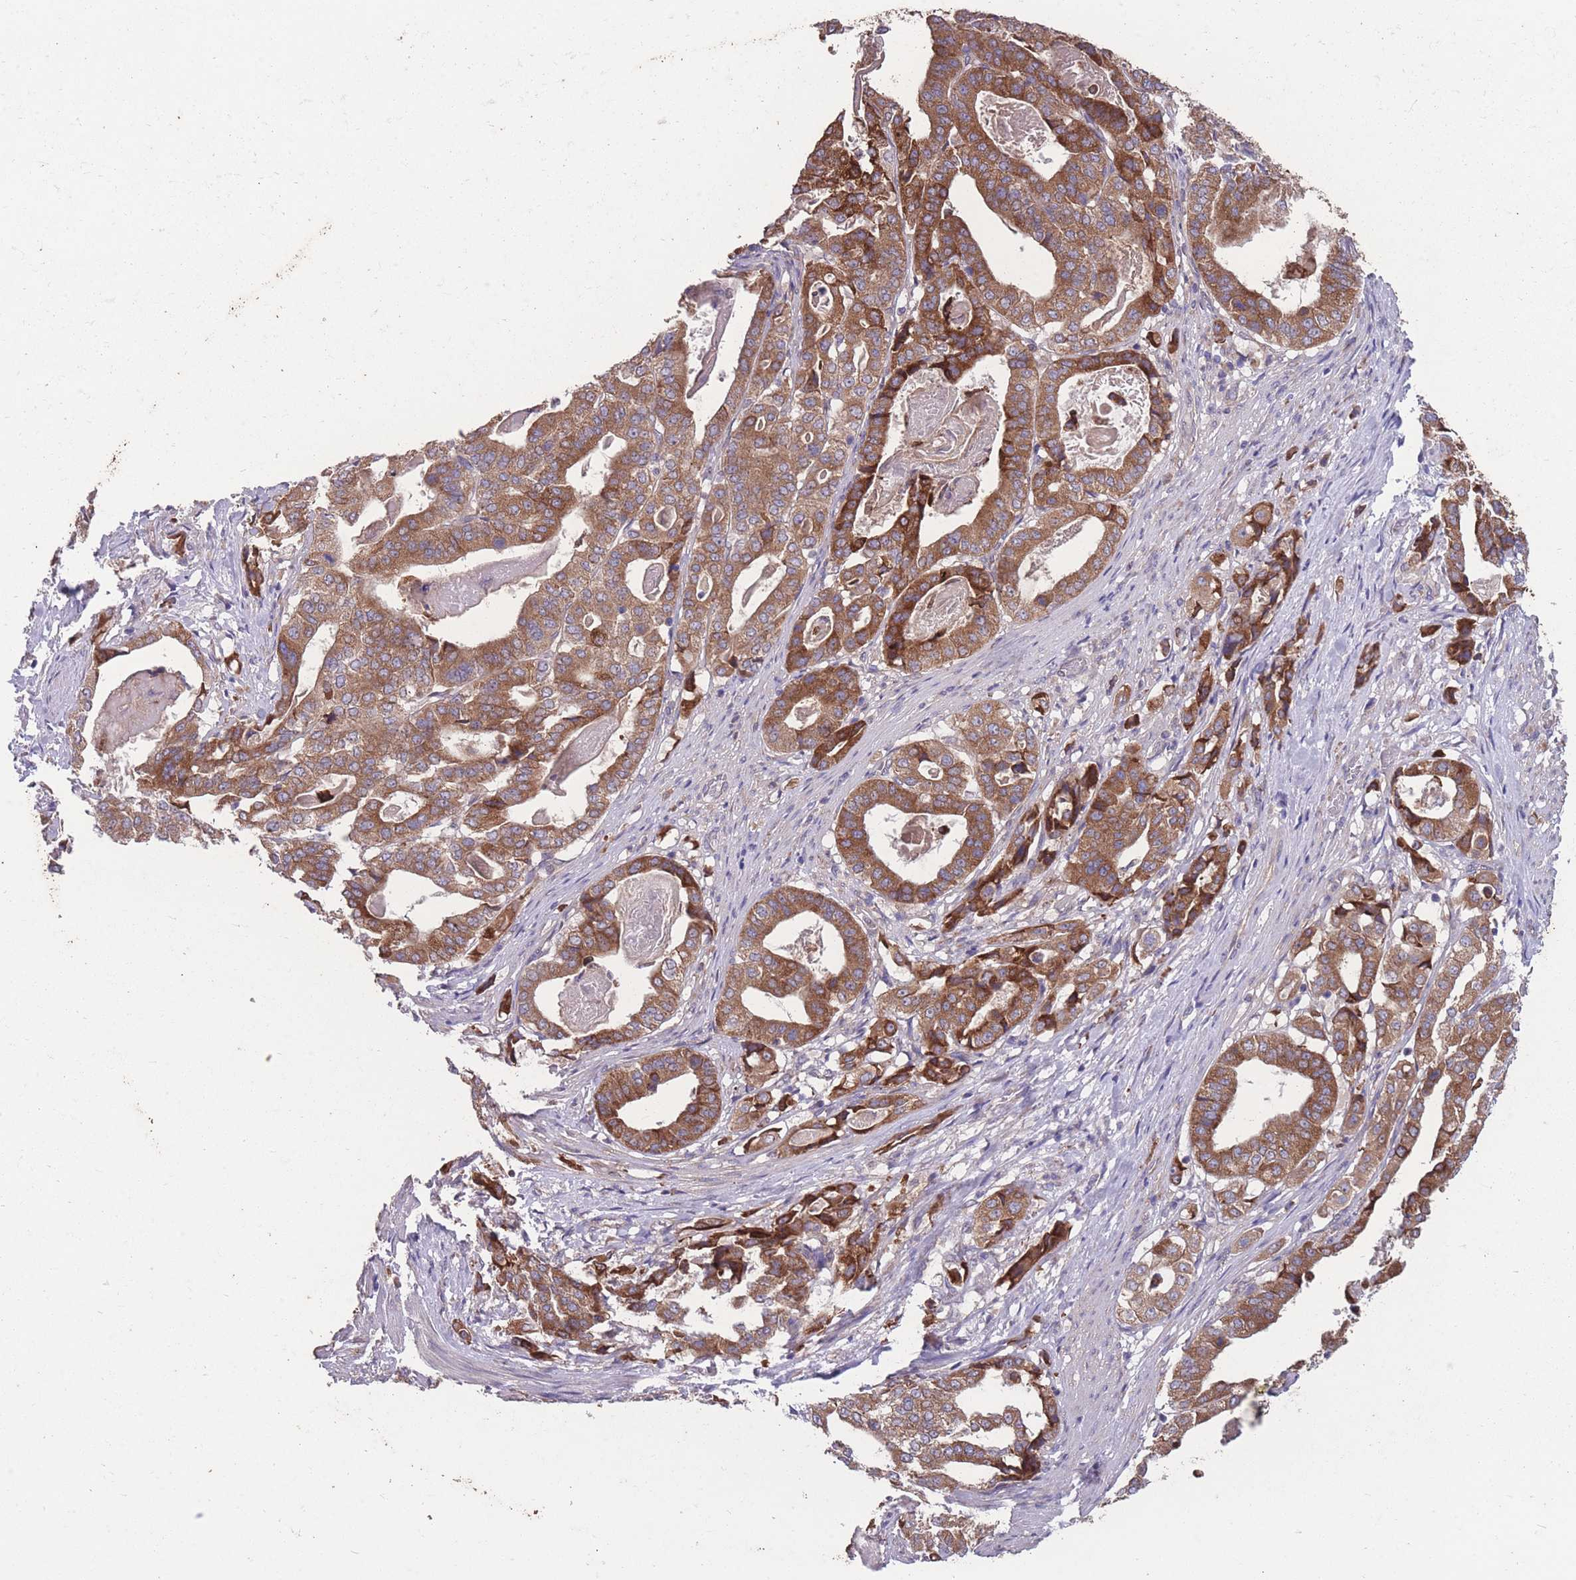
{"staining": {"intensity": "strong", "quantity": ">75%", "location": "cytoplasmic/membranous"}, "tissue": "stomach cancer", "cell_type": "Tumor cells", "image_type": "cancer", "snomed": [{"axis": "morphology", "description": "Adenocarcinoma, NOS"}, {"axis": "topography", "description": "Stomach"}], "caption": "The micrograph shows immunohistochemical staining of stomach cancer (adenocarcinoma). There is strong cytoplasmic/membranous expression is identified in about >75% of tumor cells. Using DAB (brown) and hematoxylin (blue) stains, captured at high magnification using brightfield microscopy.", "gene": "STIM2", "patient": {"sex": "male", "age": 48}}